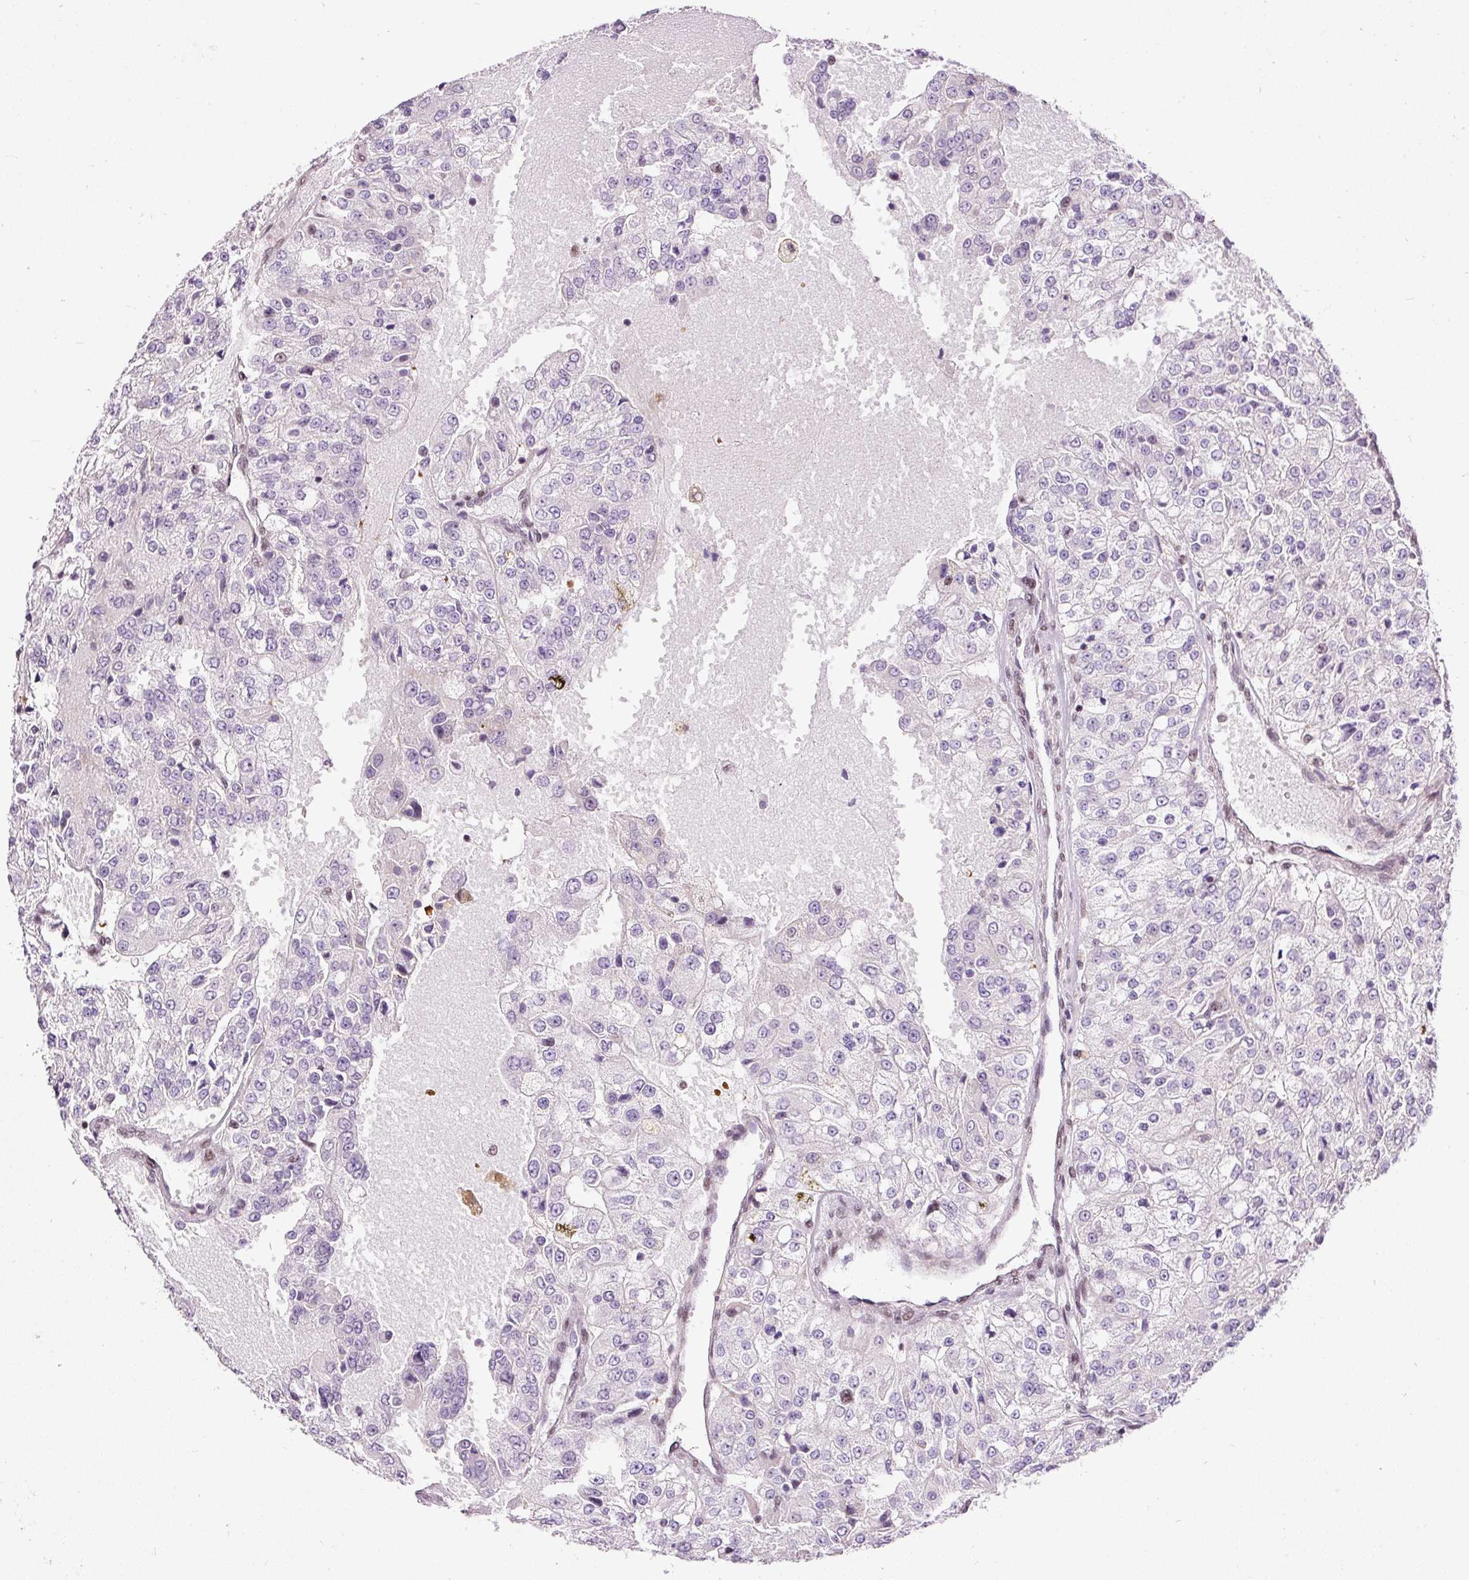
{"staining": {"intensity": "negative", "quantity": "none", "location": "none"}, "tissue": "renal cancer", "cell_type": "Tumor cells", "image_type": "cancer", "snomed": [{"axis": "morphology", "description": "Adenocarcinoma, NOS"}, {"axis": "topography", "description": "Kidney"}], "caption": "The micrograph shows no staining of tumor cells in renal cancer (adenocarcinoma).", "gene": "HNRNPC", "patient": {"sex": "female", "age": 63}}